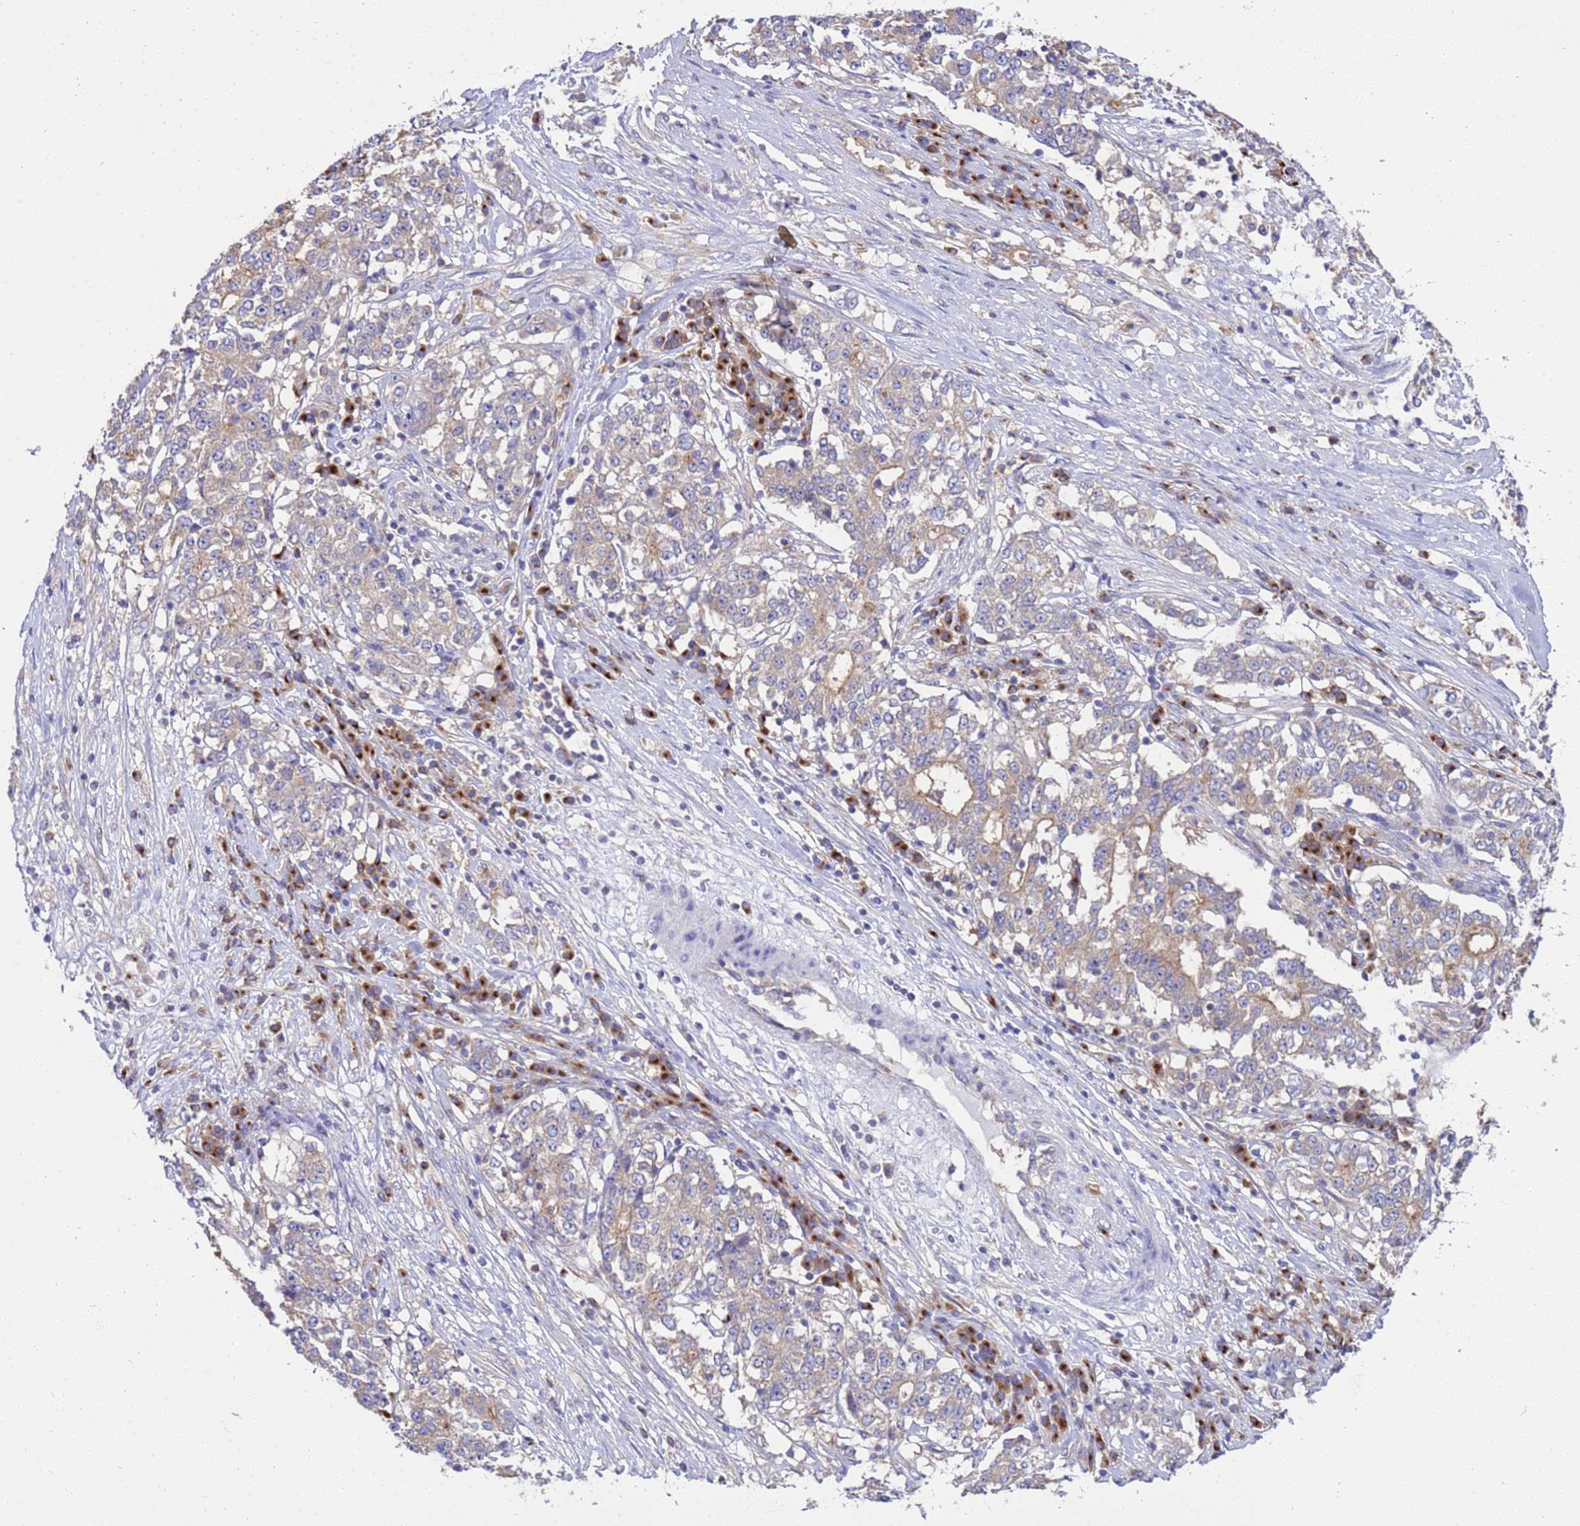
{"staining": {"intensity": "weak", "quantity": "25%-75%", "location": "cytoplasmic/membranous"}, "tissue": "stomach cancer", "cell_type": "Tumor cells", "image_type": "cancer", "snomed": [{"axis": "morphology", "description": "Adenocarcinoma, NOS"}, {"axis": "topography", "description": "Stomach"}], "caption": "Immunohistochemistry (DAB (3,3'-diaminobenzidine)) staining of stomach cancer displays weak cytoplasmic/membranous protein positivity in approximately 25%-75% of tumor cells.", "gene": "ANAPC1", "patient": {"sex": "male", "age": 59}}